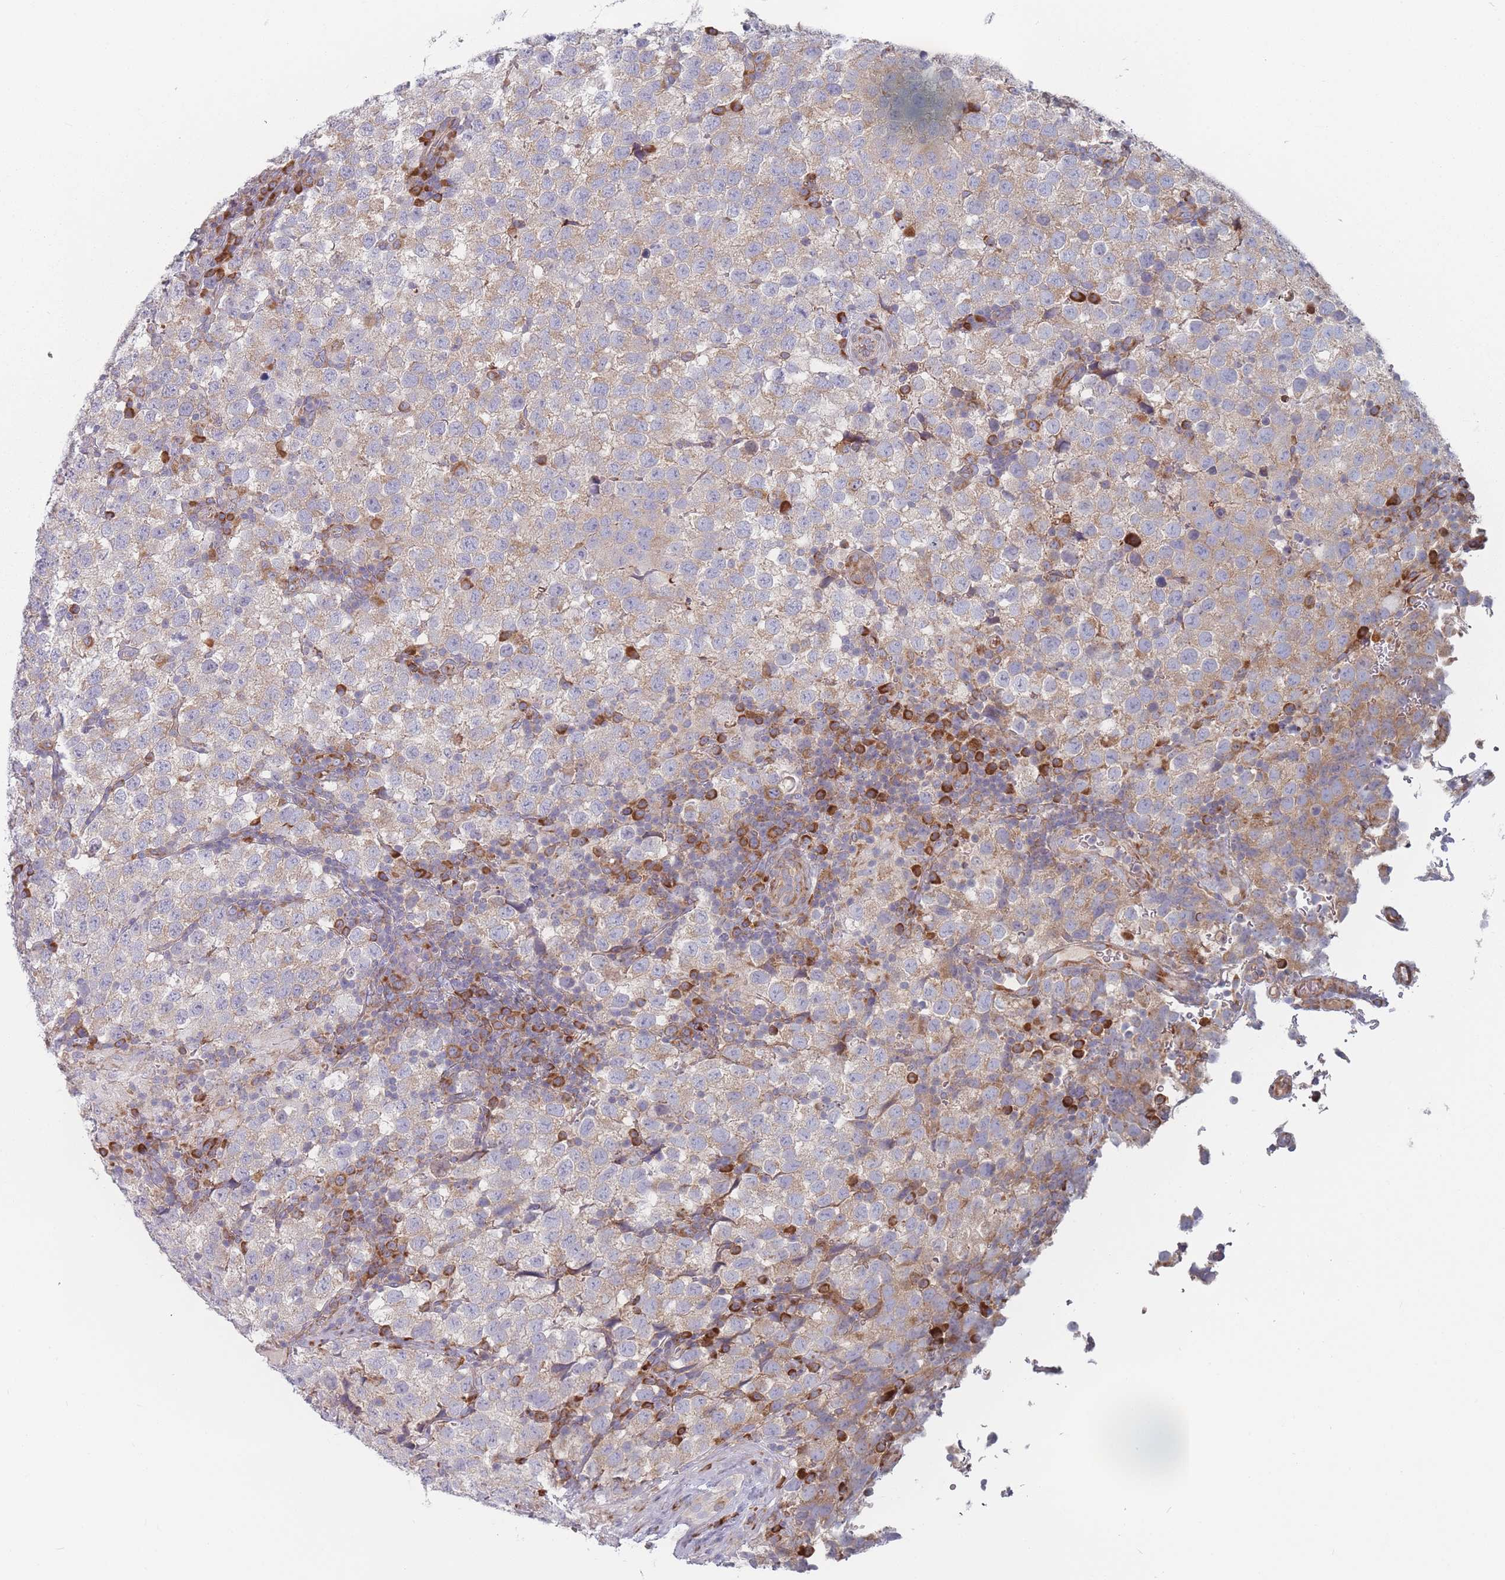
{"staining": {"intensity": "weak", "quantity": "<25%", "location": "cytoplasmic/membranous"}, "tissue": "testis cancer", "cell_type": "Tumor cells", "image_type": "cancer", "snomed": [{"axis": "morphology", "description": "Seminoma, NOS"}, {"axis": "topography", "description": "Testis"}], "caption": "This is an IHC micrograph of human seminoma (testis). There is no expression in tumor cells.", "gene": "CACNG5", "patient": {"sex": "male", "age": 34}}